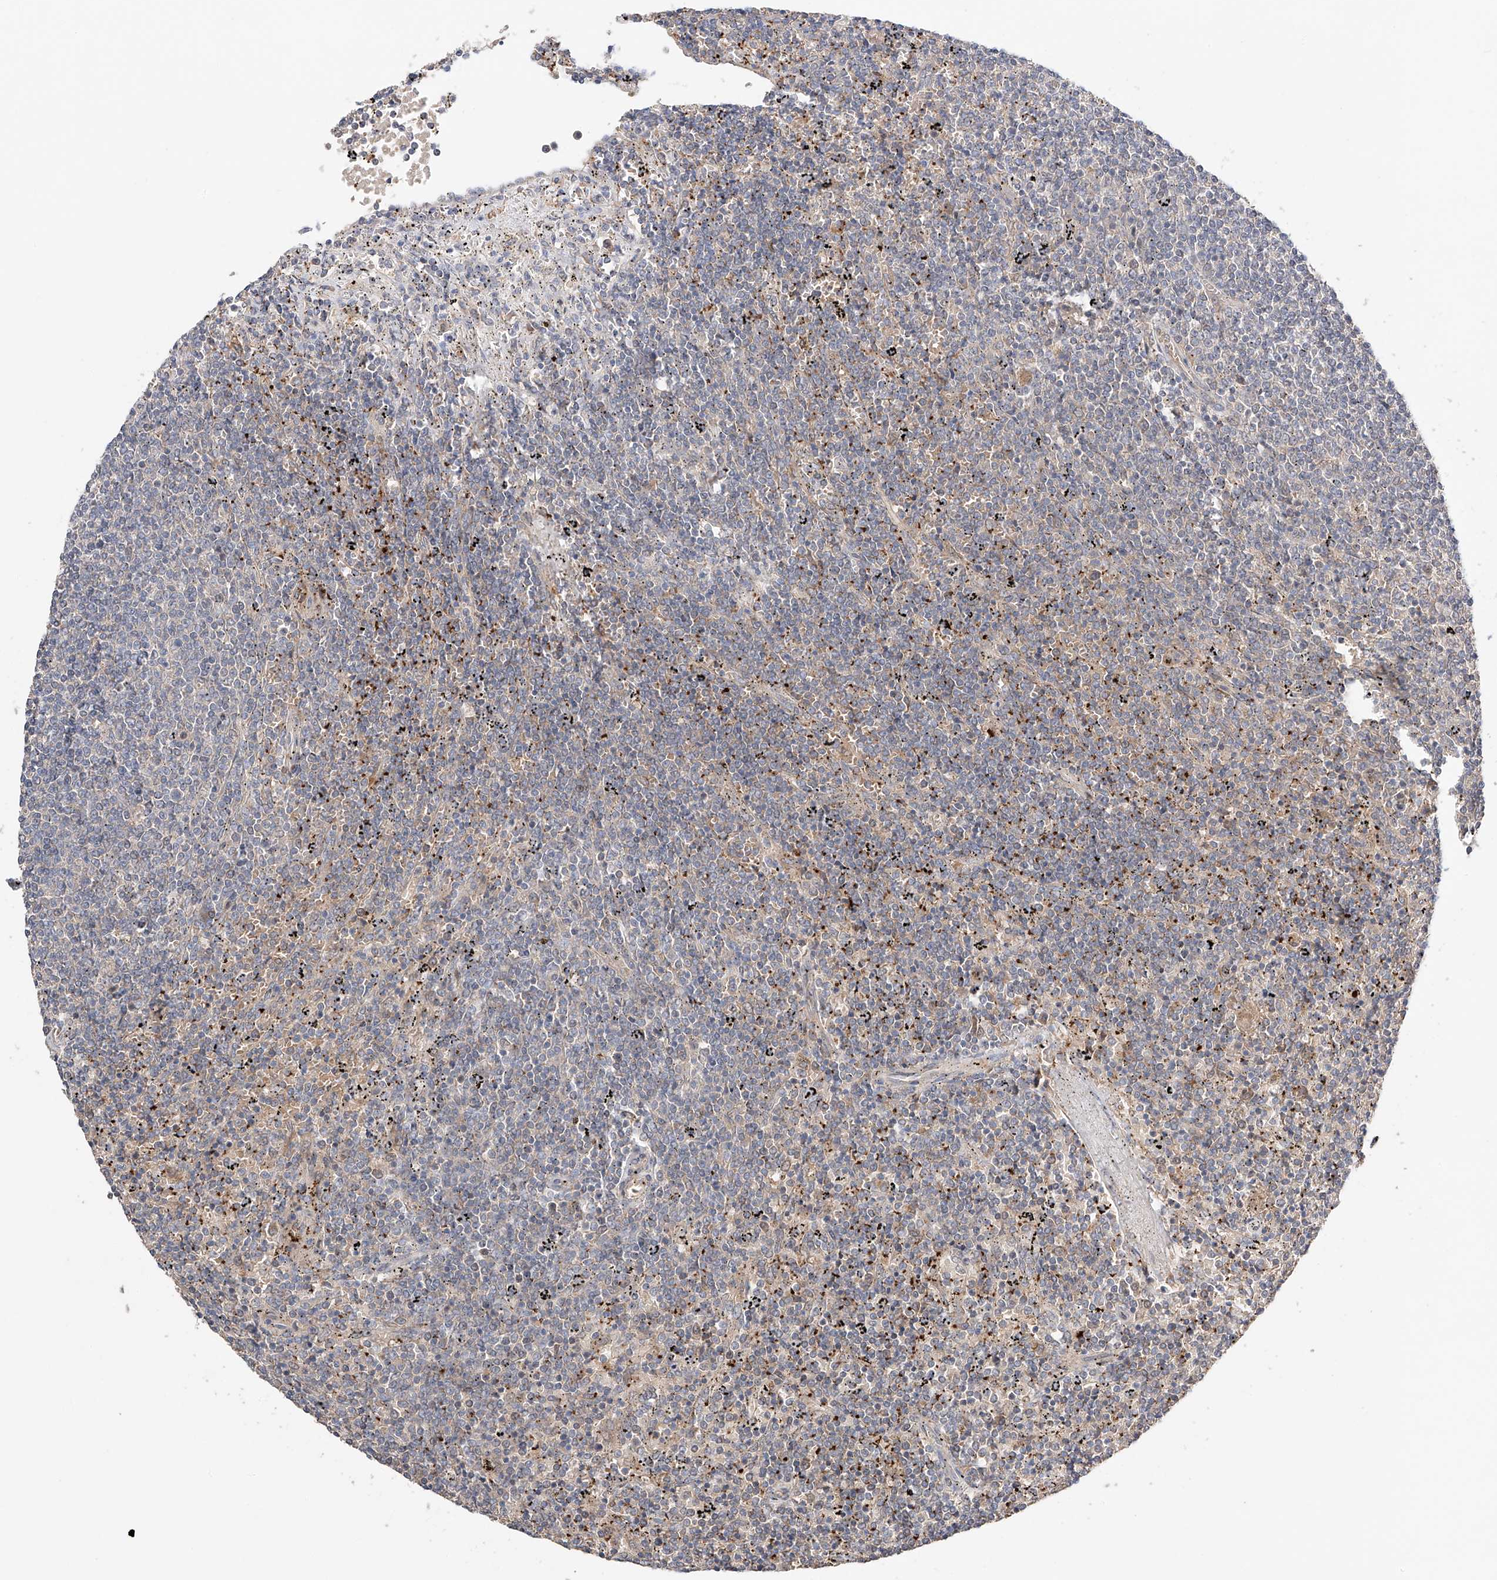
{"staining": {"intensity": "negative", "quantity": "none", "location": "none"}, "tissue": "lymphoma", "cell_type": "Tumor cells", "image_type": "cancer", "snomed": [{"axis": "morphology", "description": "Malignant lymphoma, non-Hodgkin's type, Low grade"}, {"axis": "topography", "description": "Spleen"}], "caption": "Malignant lymphoma, non-Hodgkin's type (low-grade) stained for a protein using IHC shows no staining tumor cells.", "gene": "ZFHX2", "patient": {"sex": "female", "age": 50}}